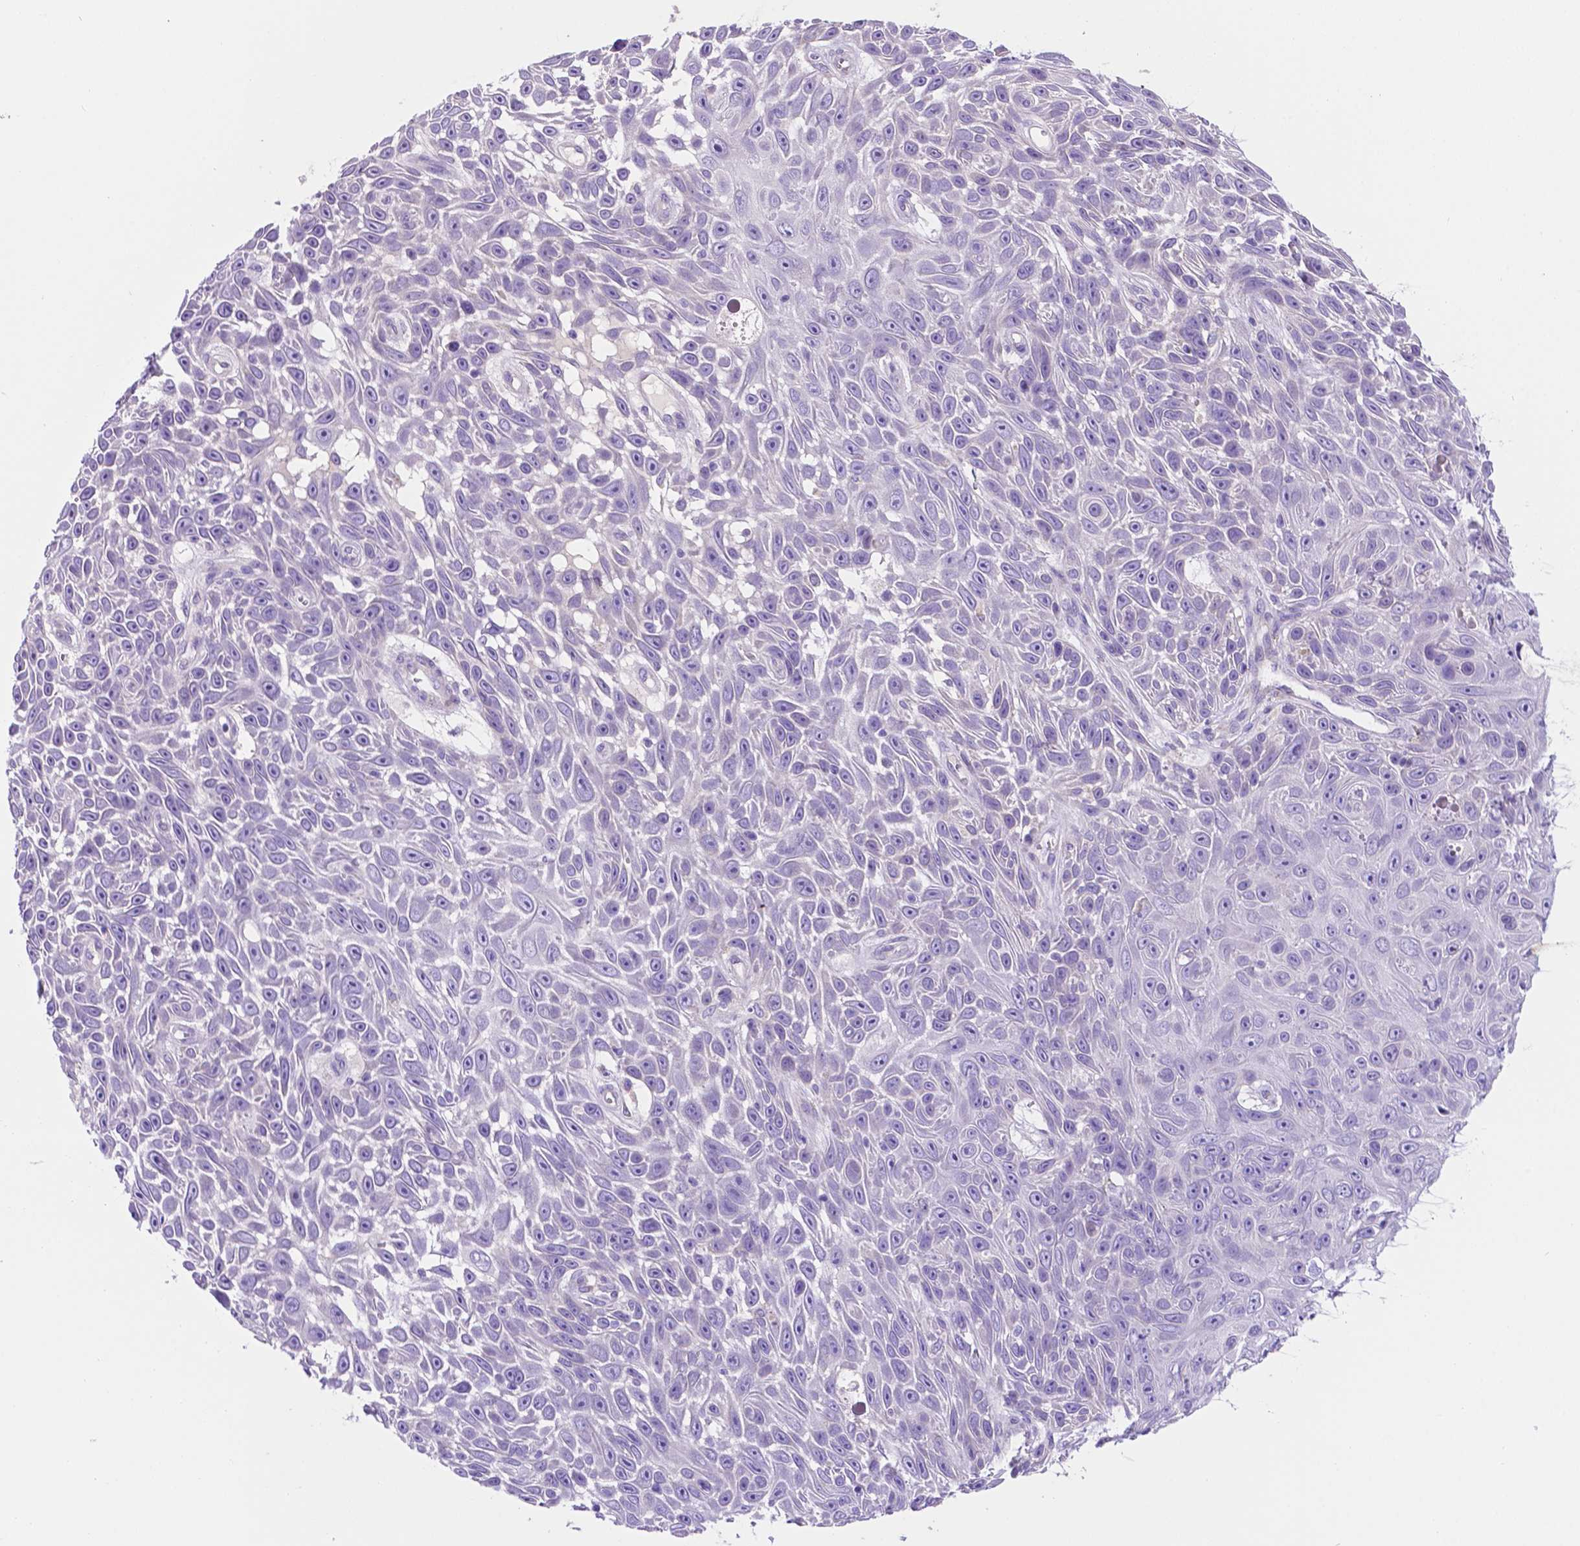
{"staining": {"intensity": "negative", "quantity": "none", "location": "none"}, "tissue": "skin cancer", "cell_type": "Tumor cells", "image_type": "cancer", "snomed": [{"axis": "morphology", "description": "Squamous cell carcinoma, NOS"}, {"axis": "topography", "description": "Skin"}], "caption": "Tumor cells are negative for protein expression in human skin cancer (squamous cell carcinoma). (Brightfield microscopy of DAB (3,3'-diaminobenzidine) immunohistochemistry (IHC) at high magnification).", "gene": "CEACAM7", "patient": {"sex": "male", "age": 82}}